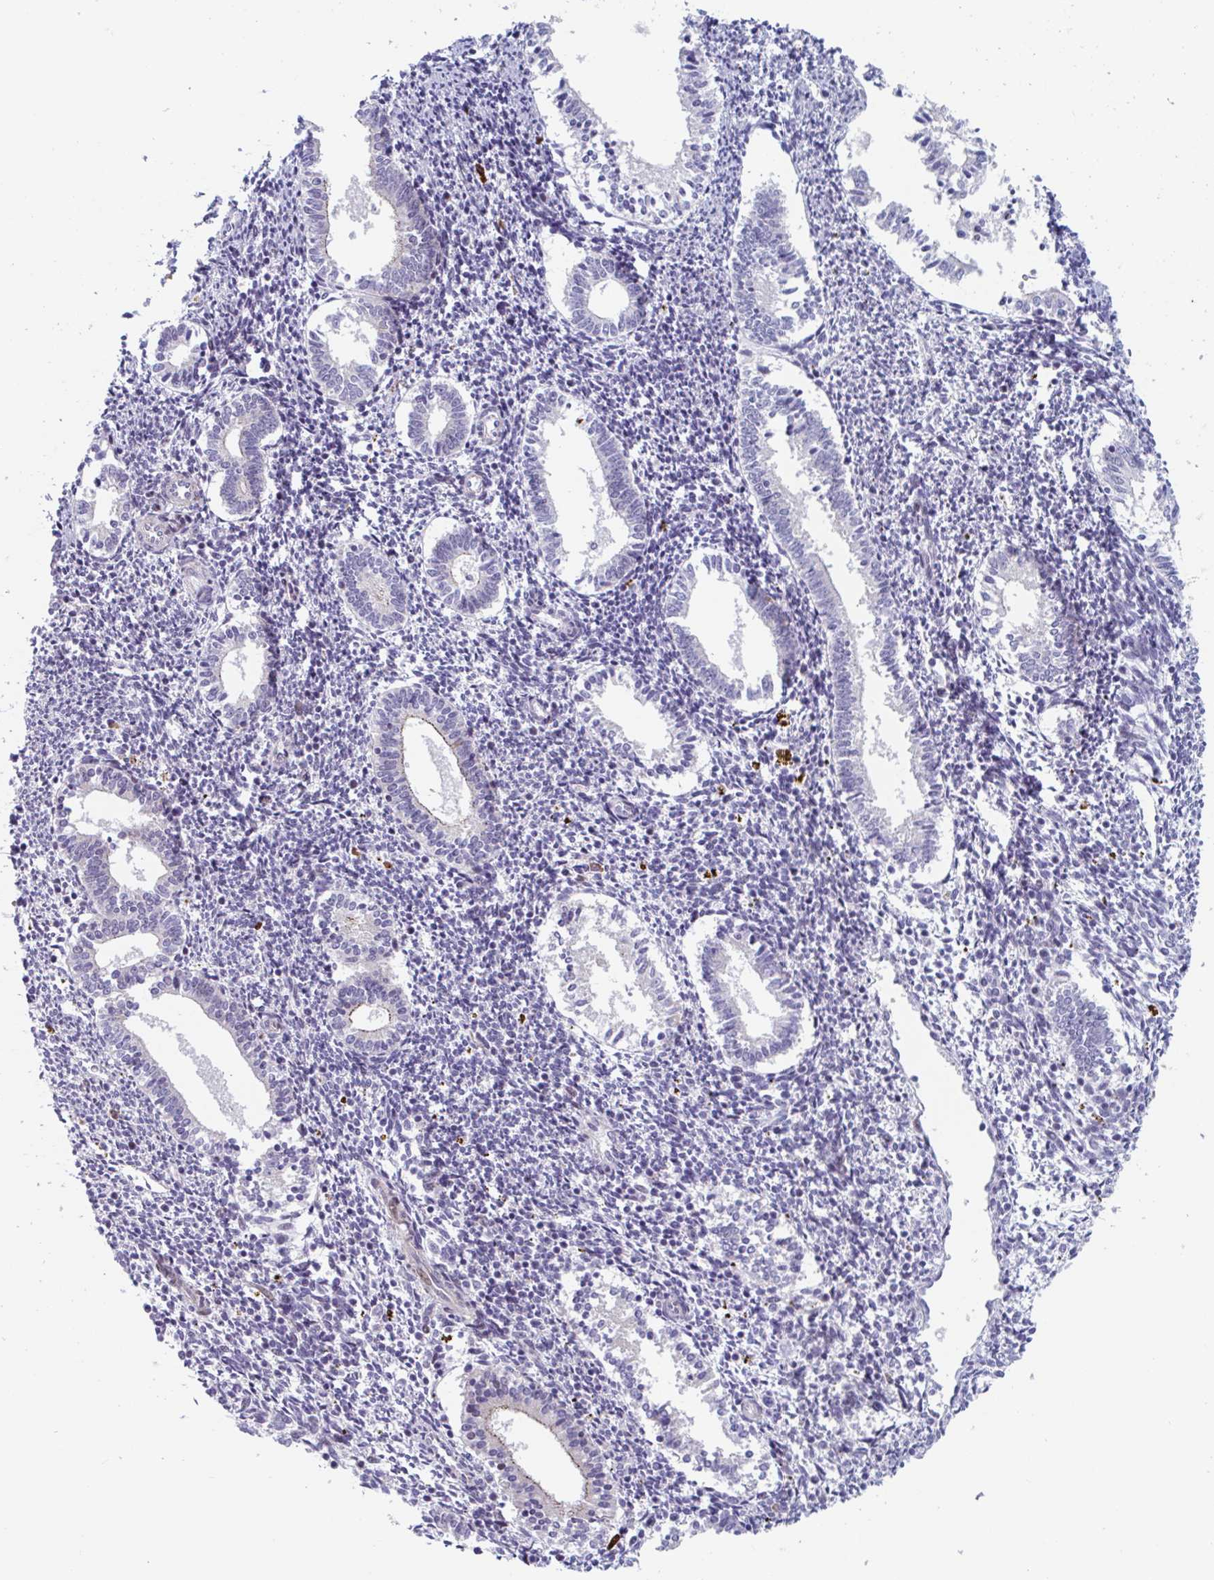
{"staining": {"intensity": "negative", "quantity": "none", "location": "none"}, "tissue": "endometrium", "cell_type": "Cells in endometrial stroma", "image_type": "normal", "snomed": [{"axis": "morphology", "description": "Normal tissue, NOS"}, {"axis": "topography", "description": "Endometrium"}], "caption": "Image shows no protein positivity in cells in endometrial stroma of benign endometrium.", "gene": "DUXA", "patient": {"sex": "female", "age": 41}}